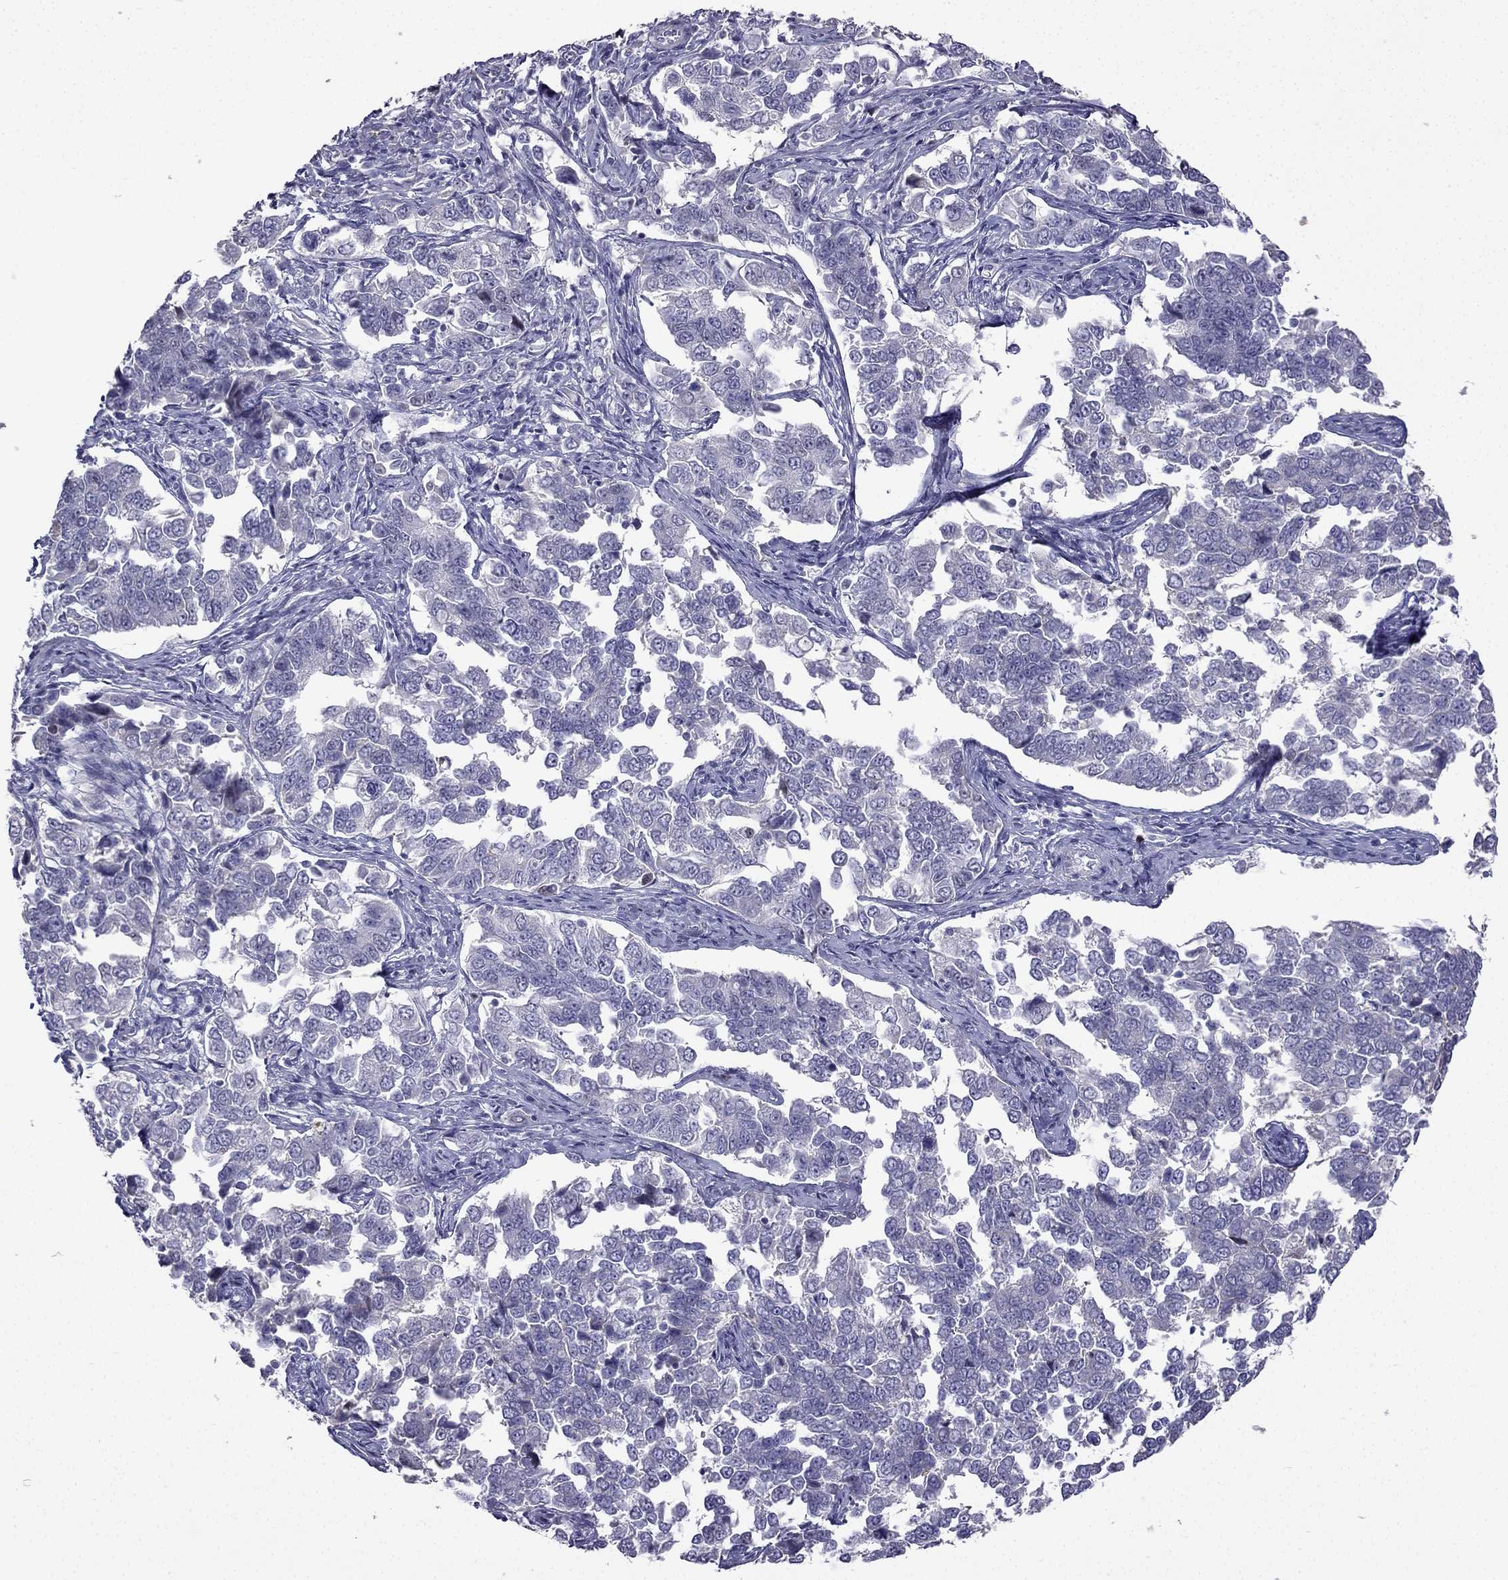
{"staining": {"intensity": "negative", "quantity": "none", "location": "none"}, "tissue": "endometrial cancer", "cell_type": "Tumor cells", "image_type": "cancer", "snomed": [{"axis": "morphology", "description": "Adenocarcinoma, NOS"}, {"axis": "topography", "description": "Endometrium"}], "caption": "Histopathology image shows no significant protein expression in tumor cells of endometrial cancer. Brightfield microscopy of IHC stained with DAB (3,3'-diaminobenzidine) (brown) and hematoxylin (blue), captured at high magnification.", "gene": "UHRF1", "patient": {"sex": "female", "age": 43}}